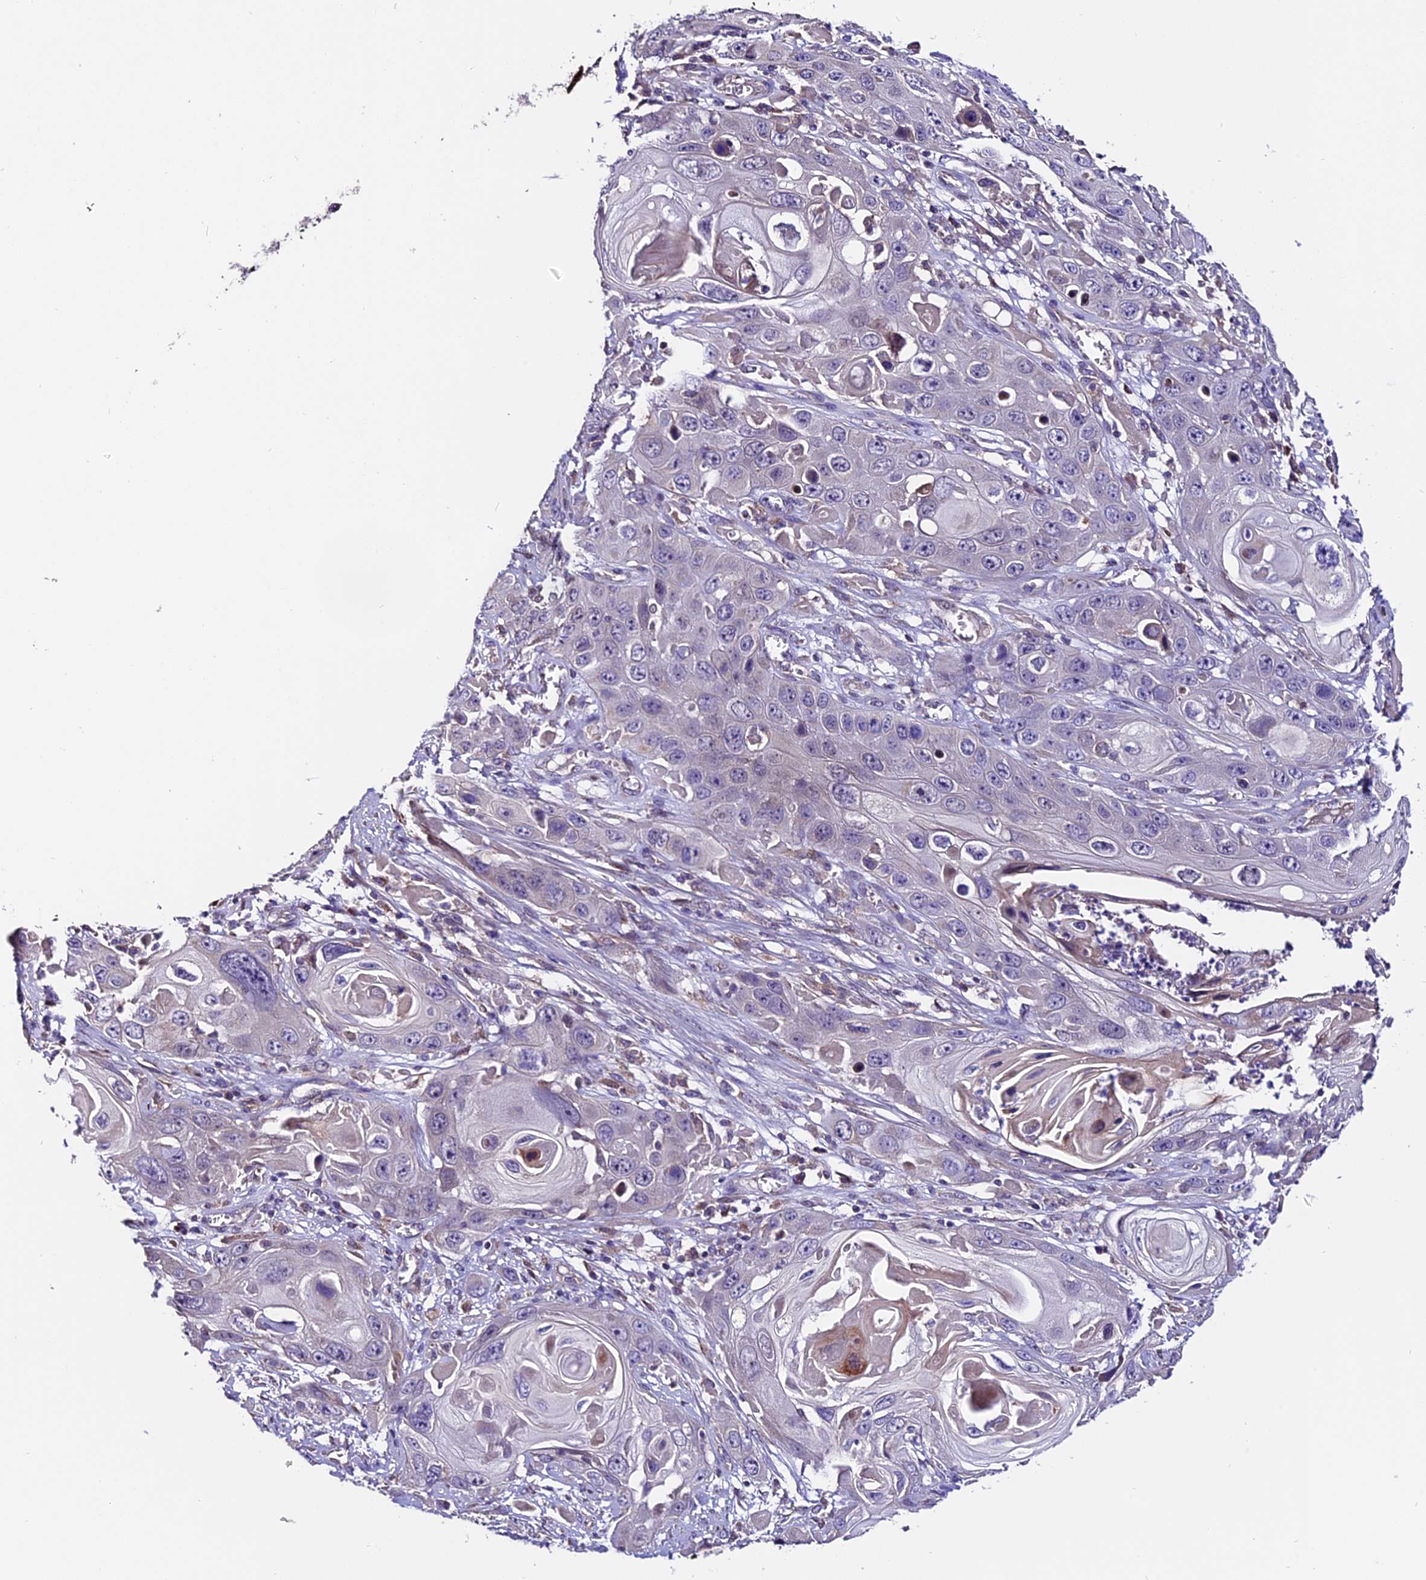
{"staining": {"intensity": "negative", "quantity": "none", "location": "none"}, "tissue": "skin cancer", "cell_type": "Tumor cells", "image_type": "cancer", "snomed": [{"axis": "morphology", "description": "Squamous cell carcinoma, NOS"}, {"axis": "topography", "description": "Skin"}], "caption": "Immunohistochemistry of human skin cancer (squamous cell carcinoma) shows no positivity in tumor cells. Nuclei are stained in blue.", "gene": "DDX28", "patient": {"sex": "male", "age": 55}}